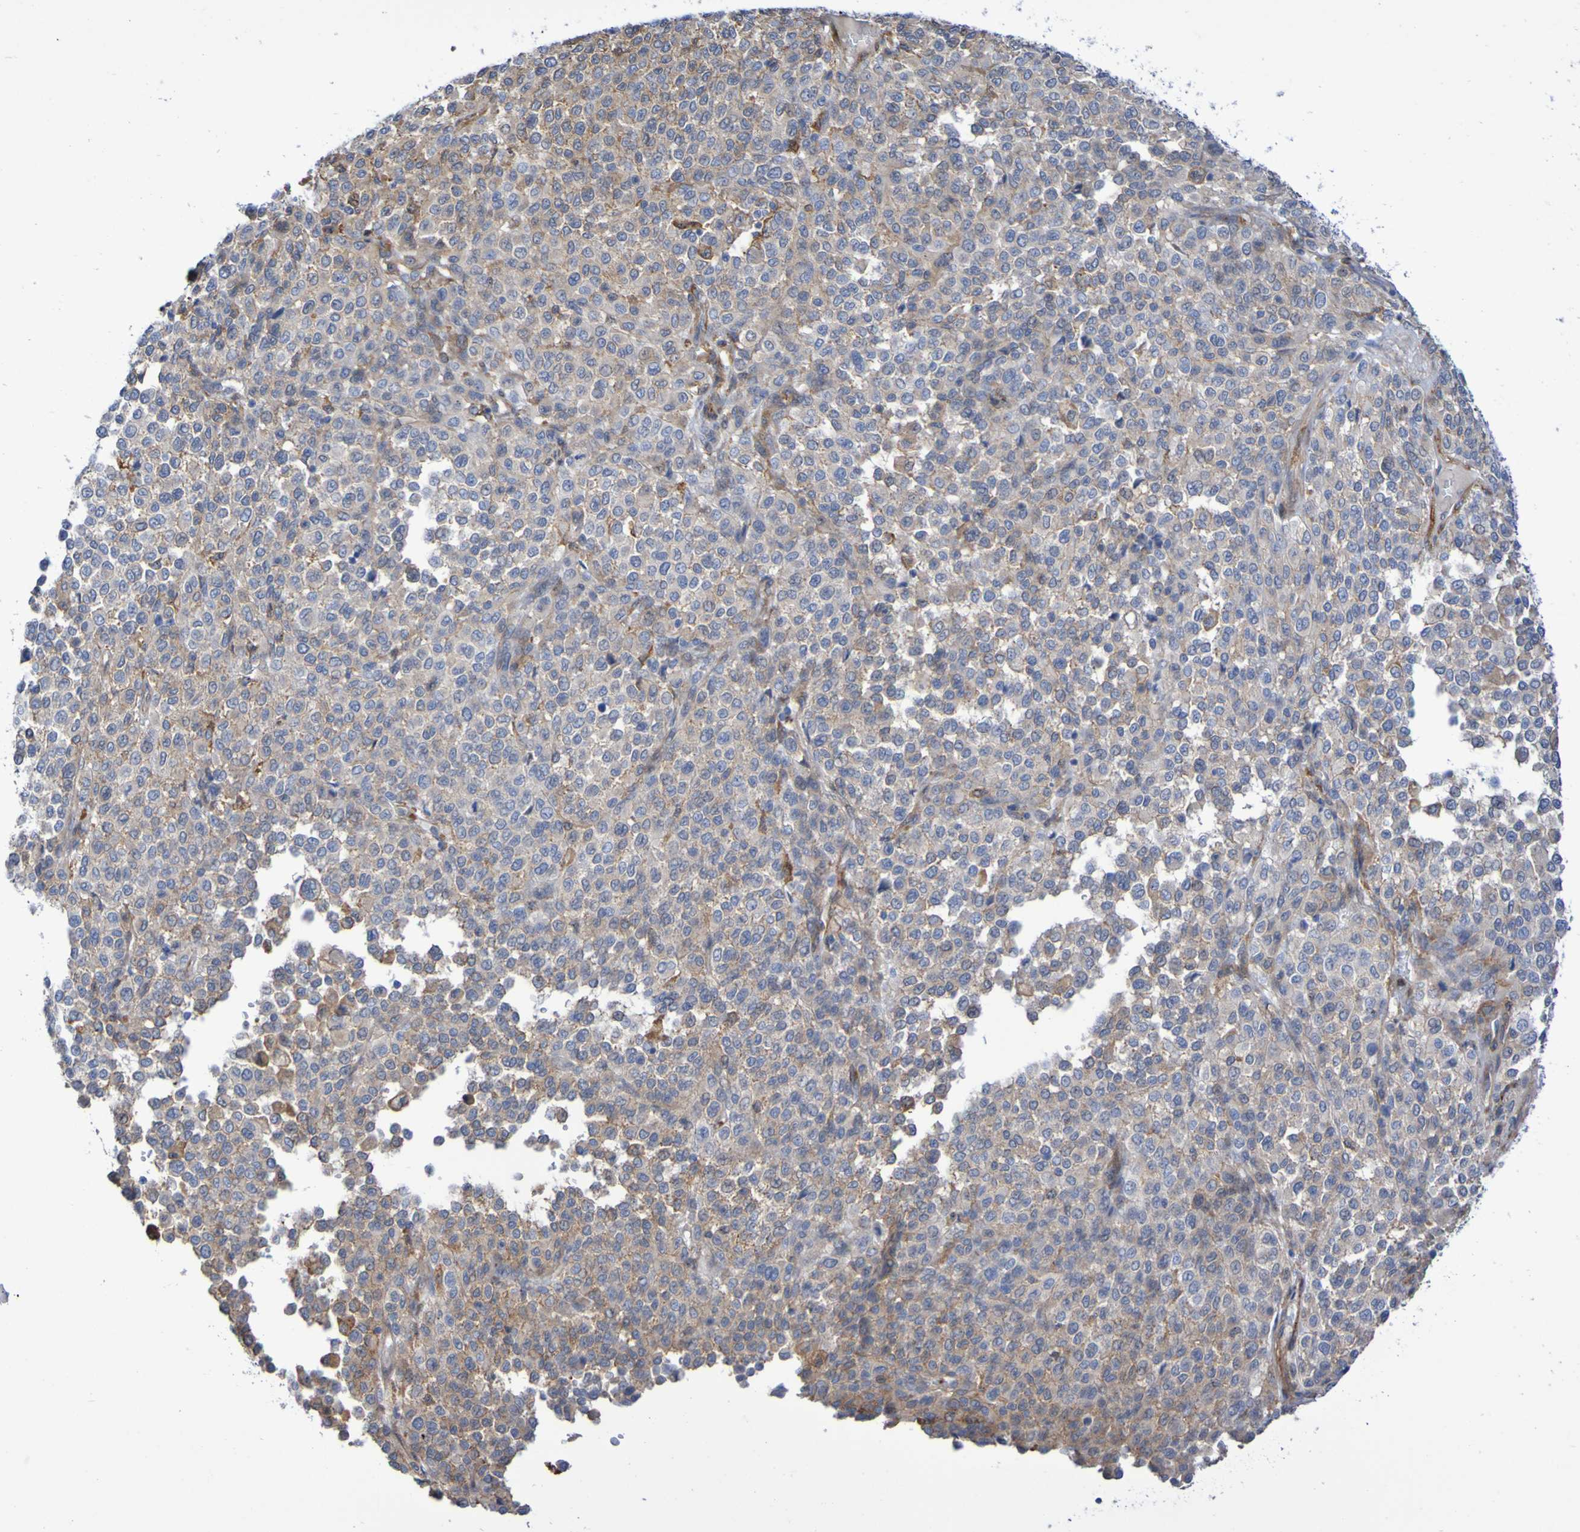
{"staining": {"intensity": "weak", "quantity": ">75%", "location": "cytoplasmic/membranous"}, "tissue": "melanoma", "cell_type": "Tumor cells", "image_type": "cancer", "snomed": [{"axis": "morphology", "description": "Malignant melanoma, Metastatic site"}, {"axis": "topography", "description": "Pancreas"}], "caption": "Malignant melanoma (metastatic site) stained for a protein reveals weak cytoplasmic/membranous positivity in tumor cells. (IHC, brightfield microscopy, high magnification).", "gene": "SCRG1", "patient": {"sex": "female", "age": 30}}